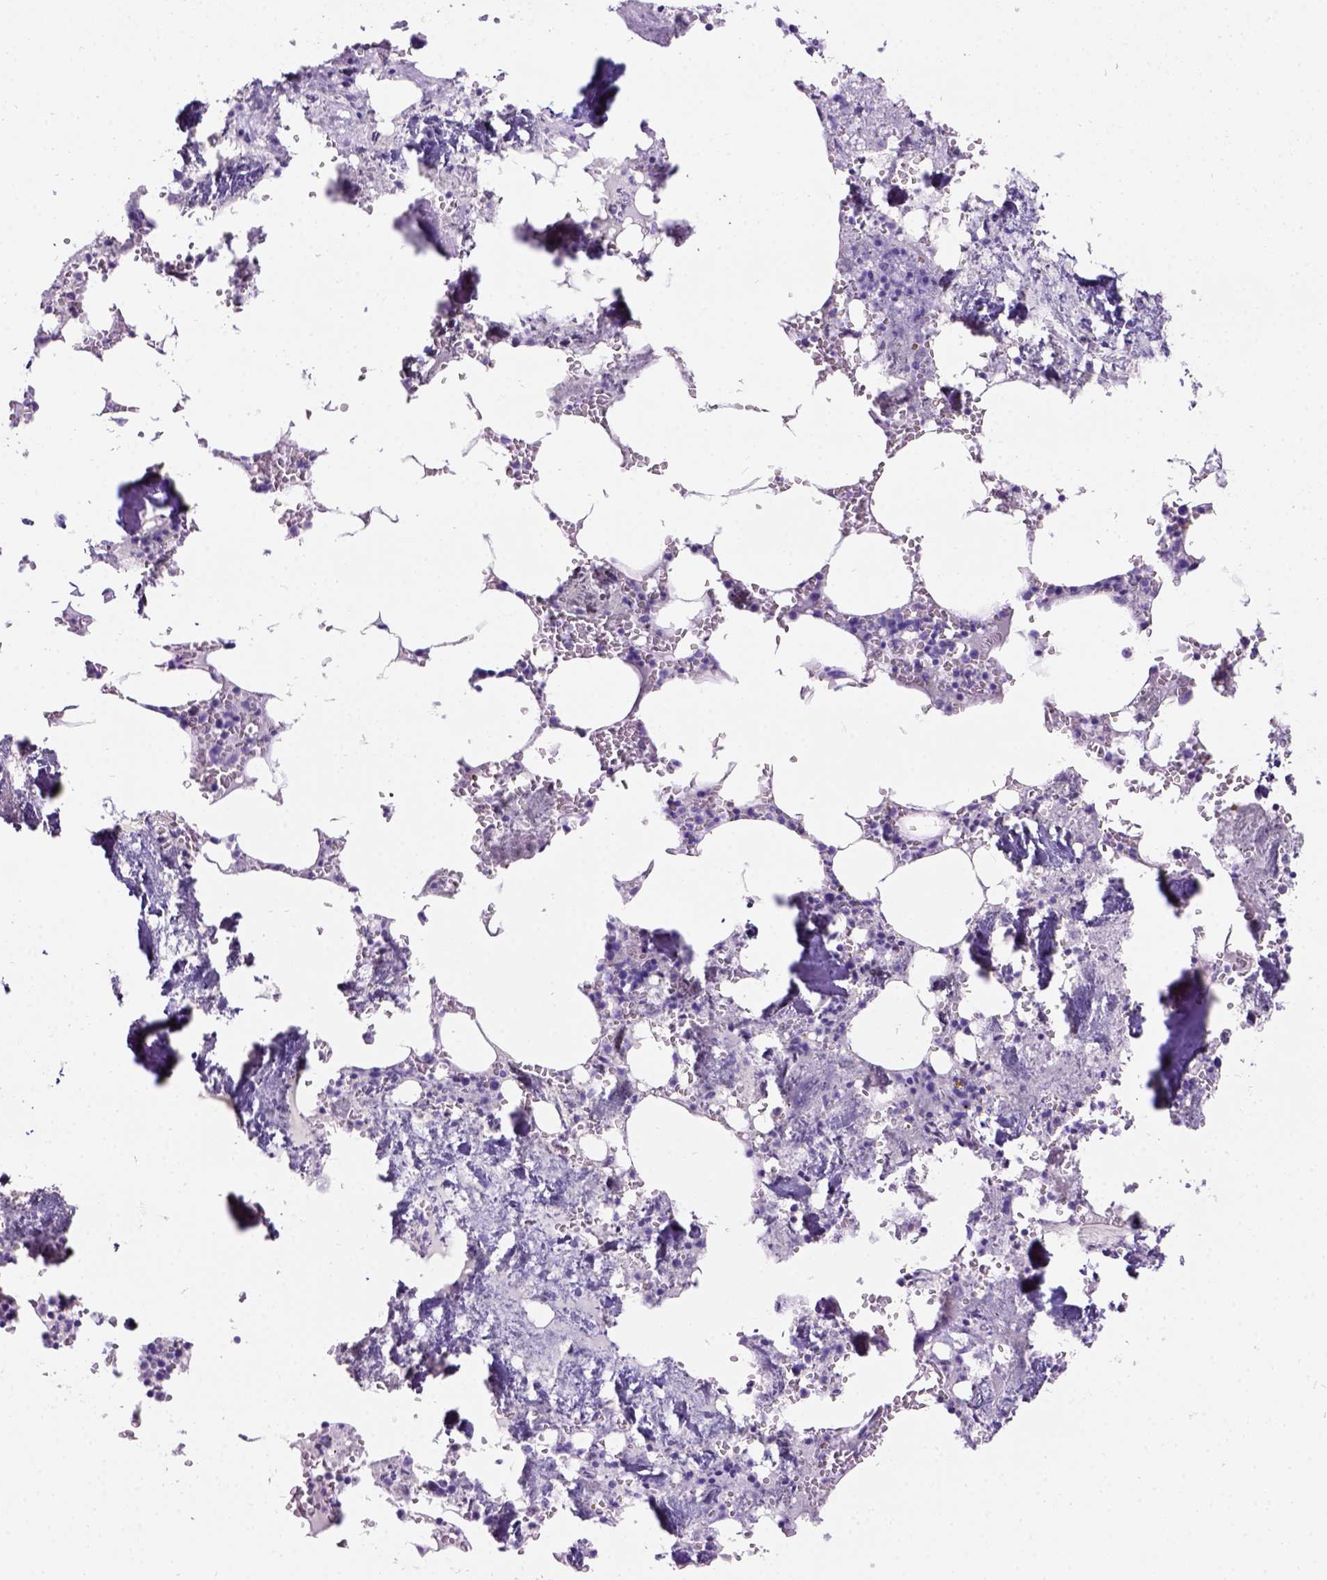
{"staining": {"intensity": "negative", "quantity": "none", "location": "none"}, "tissue": "bone marrow", "cell_type": "Hematopoietic cells", "image_type": "normal", "snomed": [{"axis": "morphology", "description": "Normal tissue, NOS"}, {"axis": "topography", "description": "Bone marrow"}], "caption": "The micrograph exhibits no staining of hematopoietic cells in normal bone marrow.", "gene": "C7orf57", "patient": {"sex": "male", "age": 54}}